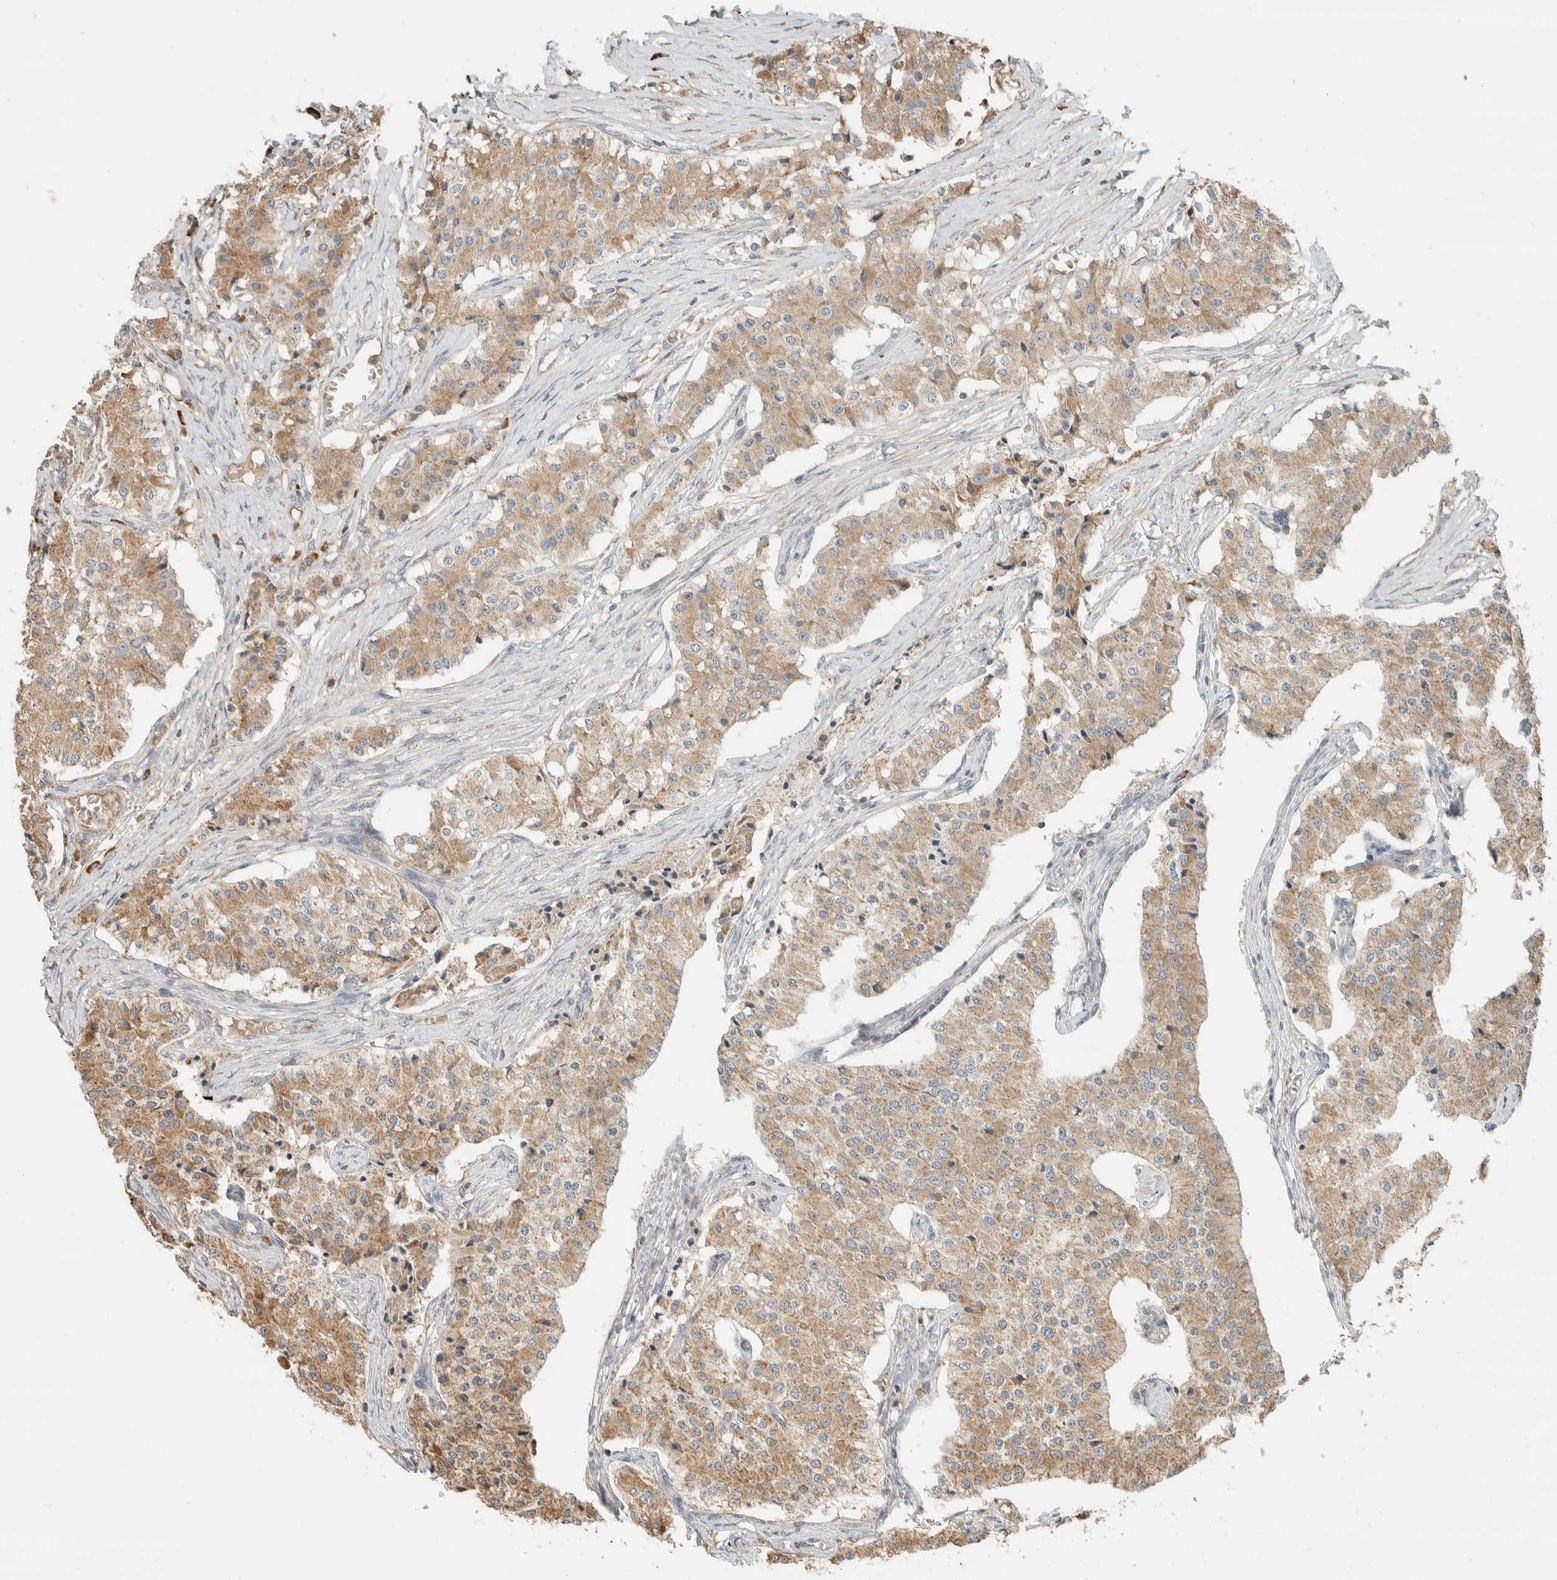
{"staining": {"intensity": "moderate", "quantity": ">75%", "location": "cytoplasmic/membranous"}, "tissue": "carcinoid", "cell_type": "Tumor cells", "image_type": "cancer", "snomed": [{"axis": "morphology", "description": "Carcinoid, malignant, NOS"}, {"axis": "topography", "description": "Colon"}], "caption": "Moderate cytoplasmic/membranous staining for a protein is identified in approximately >75% of tumor cells of carcinoid (malignant) using immunohistochemistry.", "gene": "RAB11FIP1", "patient": {"sex": "female", "age": 52}}